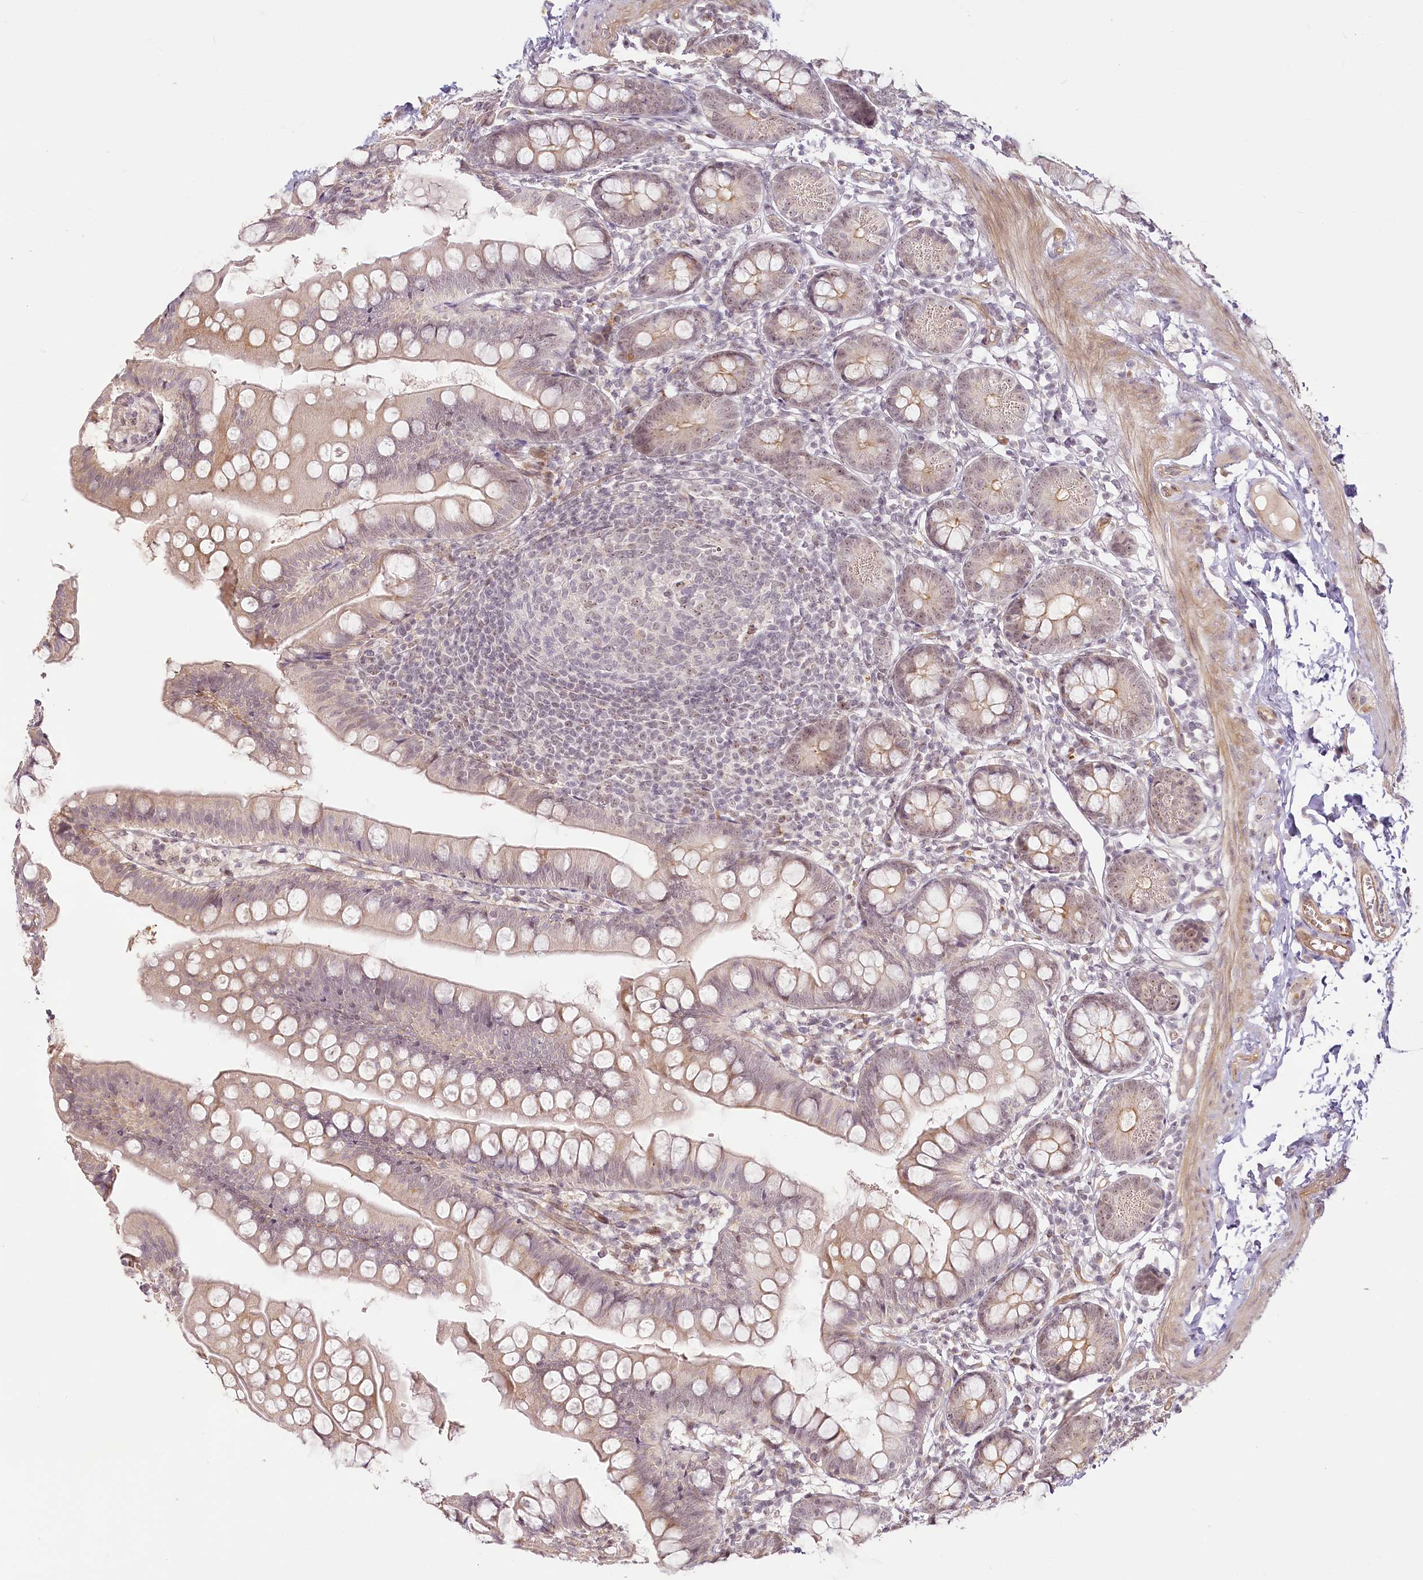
{"staining": {"intensity": "weak", "quantity": ">75%", "location": "cytoplasmic/membranous,nuclear"}, "tissue": "small intestine", "cell_type": "Glandular cells", "image_type": "normal", "snomed": [{"axis": "morphology", "description": "Normal tissue, NOS"}, {"axis": "topography", "description": "Small intestine"}], "caption": "IHC histopathology image of normal small intestine stained for a protein (brown), which displays low levels of weak cytoplasmic/membranous,nuclear expression in approximately >75% of glandular cells.", "gene": "EXOSC7", "patient": {"sex": "male", "age": 7}}